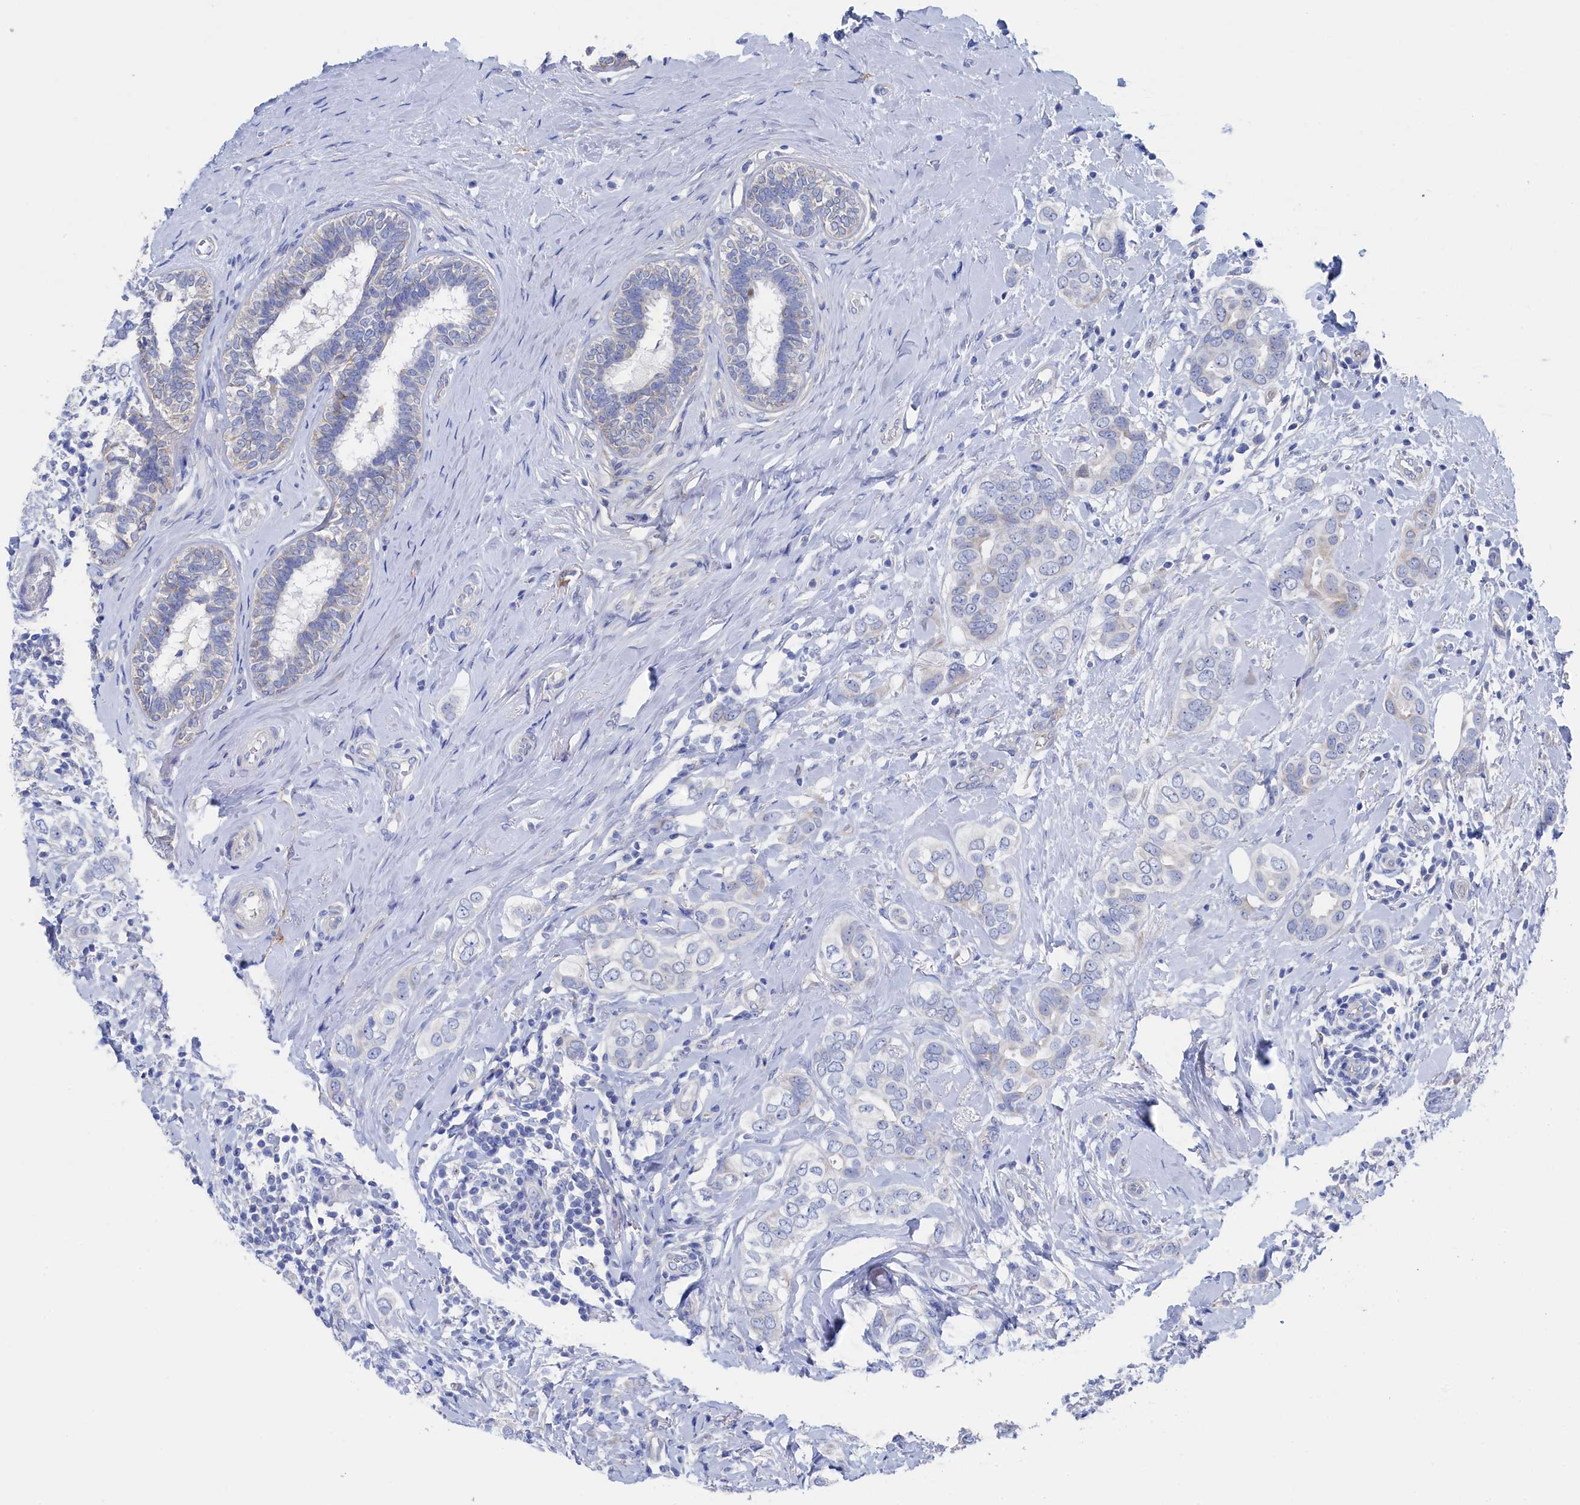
{"staining": {"intensity": "negative", "quantity": "none", "location": "none"}, "tissue": "breast cancer", "cell_type": "Tumor cells", "image_type": "cancer", "snomed": [{"axis": "morphology", "description": "Lobular carcinoma"}, {"axis": "topography", "description": "Breast"}], "caption": "There is no significant positivity in tumor cells of breast cancer (lobular carcinoma).", "gene": "TMOD2", "patient": {"sex": "female", "age": 51}}